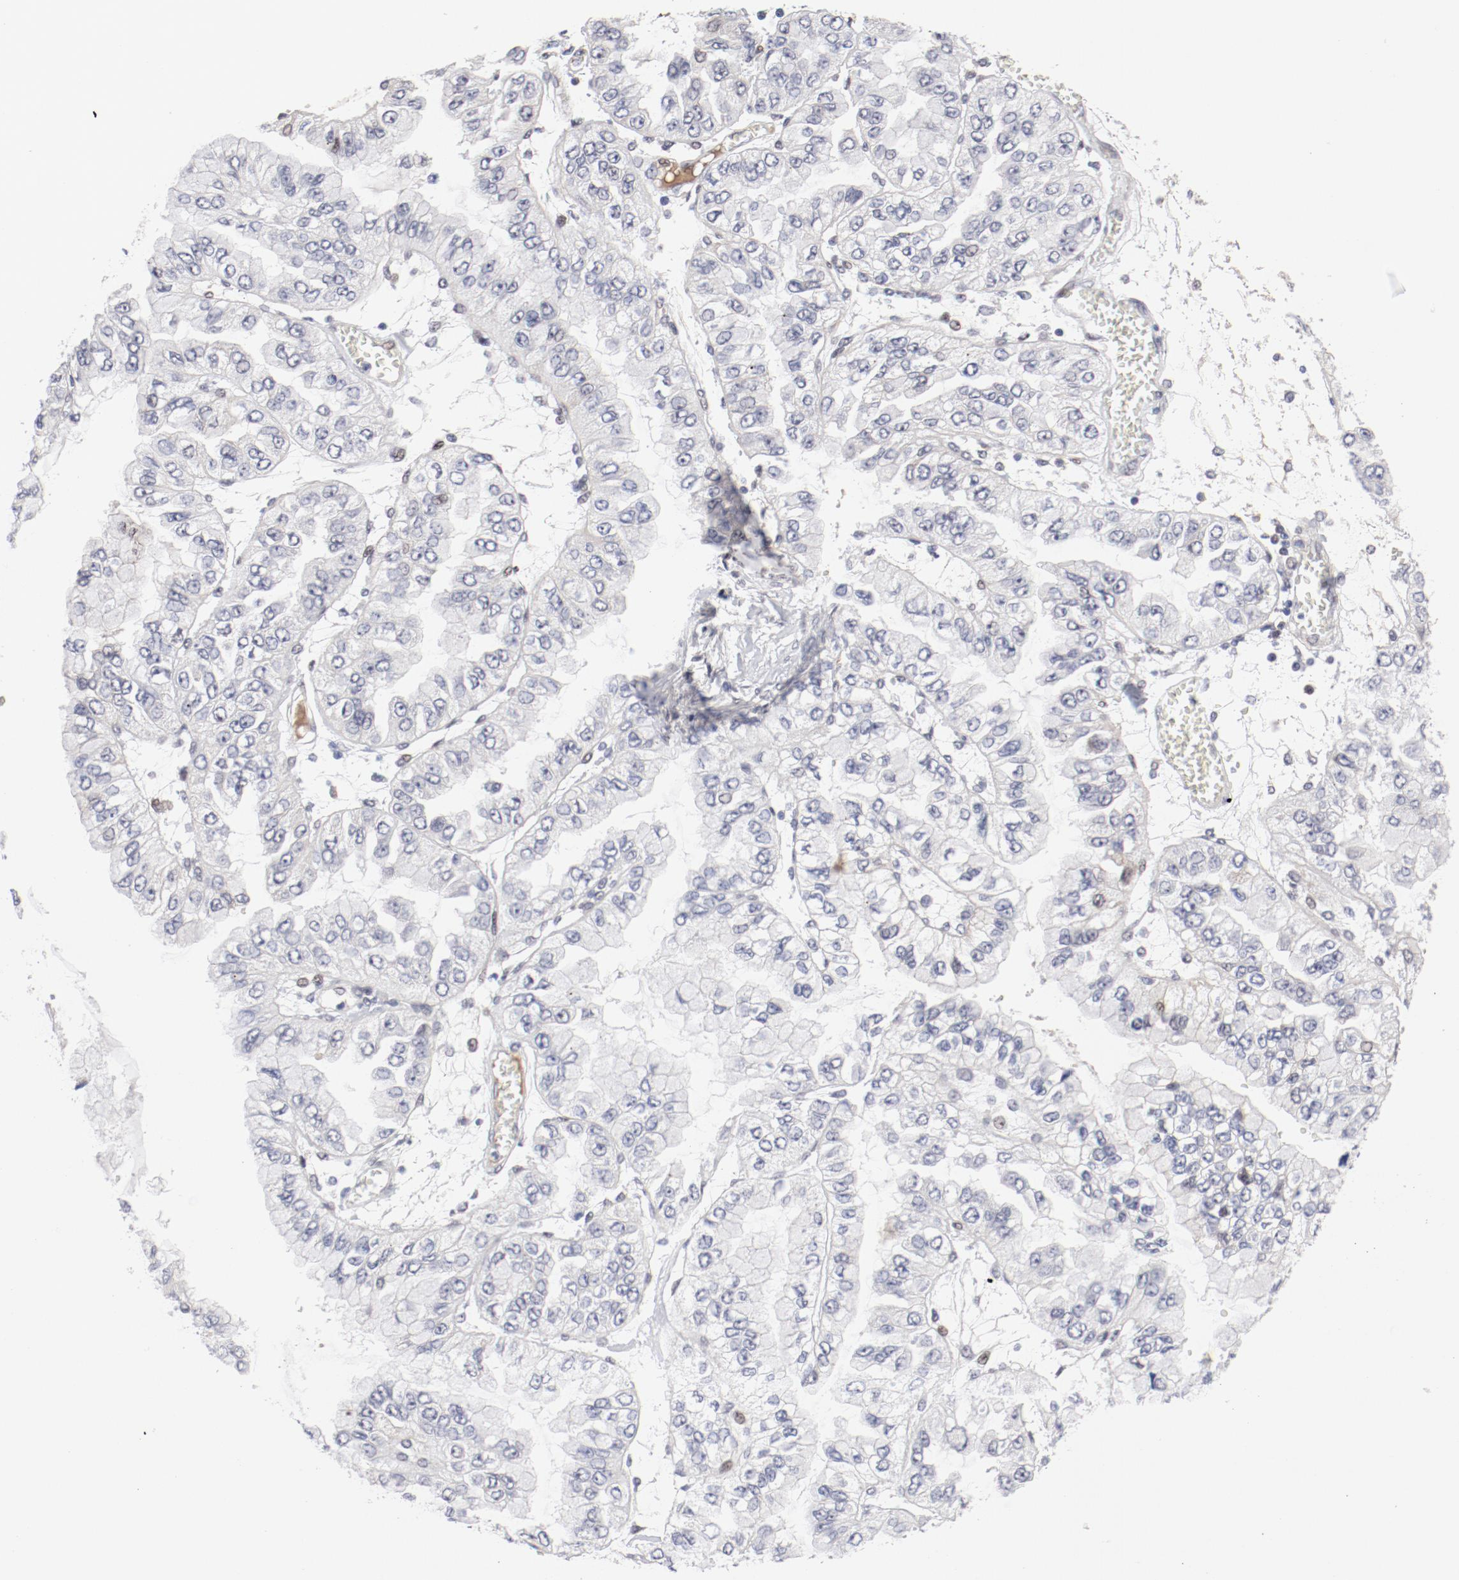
{"staining": {"intensity": "negative", "quantity": "none", "location": "none"}, "tissue": "liver cancer", "cell_type": "Tumor cells", "image_type": "cancer", "snomed": [{"axis": "morphology", "description": "Cholangiocarcinoma"}, {"axis": "topography", "description": "Liver"}], "caption": "A high-resolution photomicrograph shows immunohistochemistry (IHC) staining of liver cancer, which displays no significant positivity in tumor cells. Nuclei are stained in blue.", "gene": "FSCB", "patient": {"sex": "female", "age": 79}}